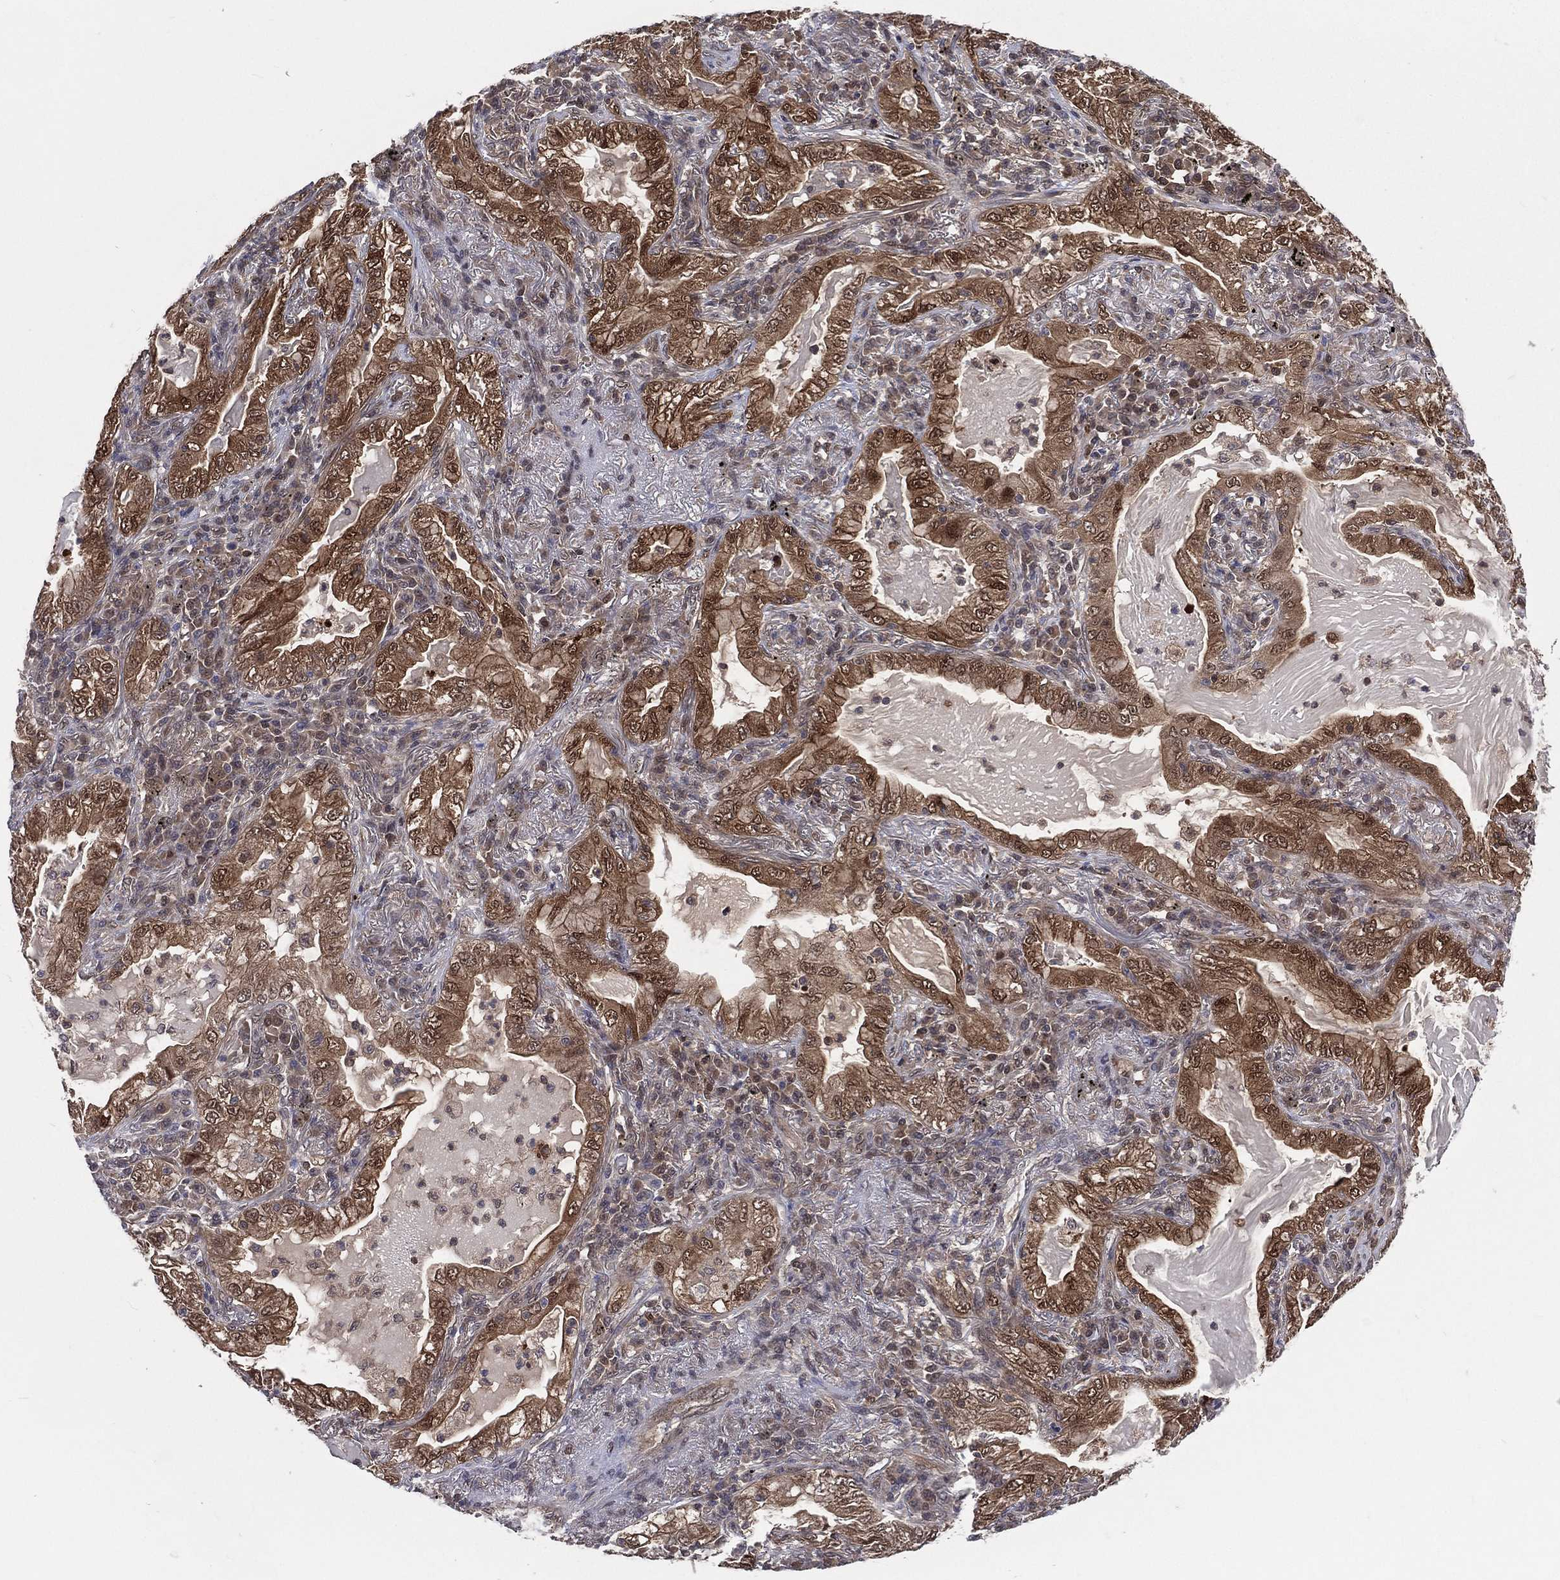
{"staining": {"intensity": "strong", "quantity": ">75%", "location": "cytoplasmic/membranous,nuclear"}, "tissue": "lung cancer", "cell_type": "Tumor cells", "image_type": "cancer", "snomed": [{"axis": "morphology", "description": "Adenocarcinoma, NOS"}, {"axis": "topography", "description": "Lung"}], "caption": "Immunohistochemistry (IHC) photomicrograph of neoplastic tissue: lung cancer stained using immunohistochemistry (IHC) shows high levels of strong protein expression localized specifically in the cytoplasmic/membranous and nuclear of tumor cells, appearing as a cytoplasmic/membranous and nuclear brown color.", "gene": "MTAP", "patient": {"sex": "female", "age": 73}}